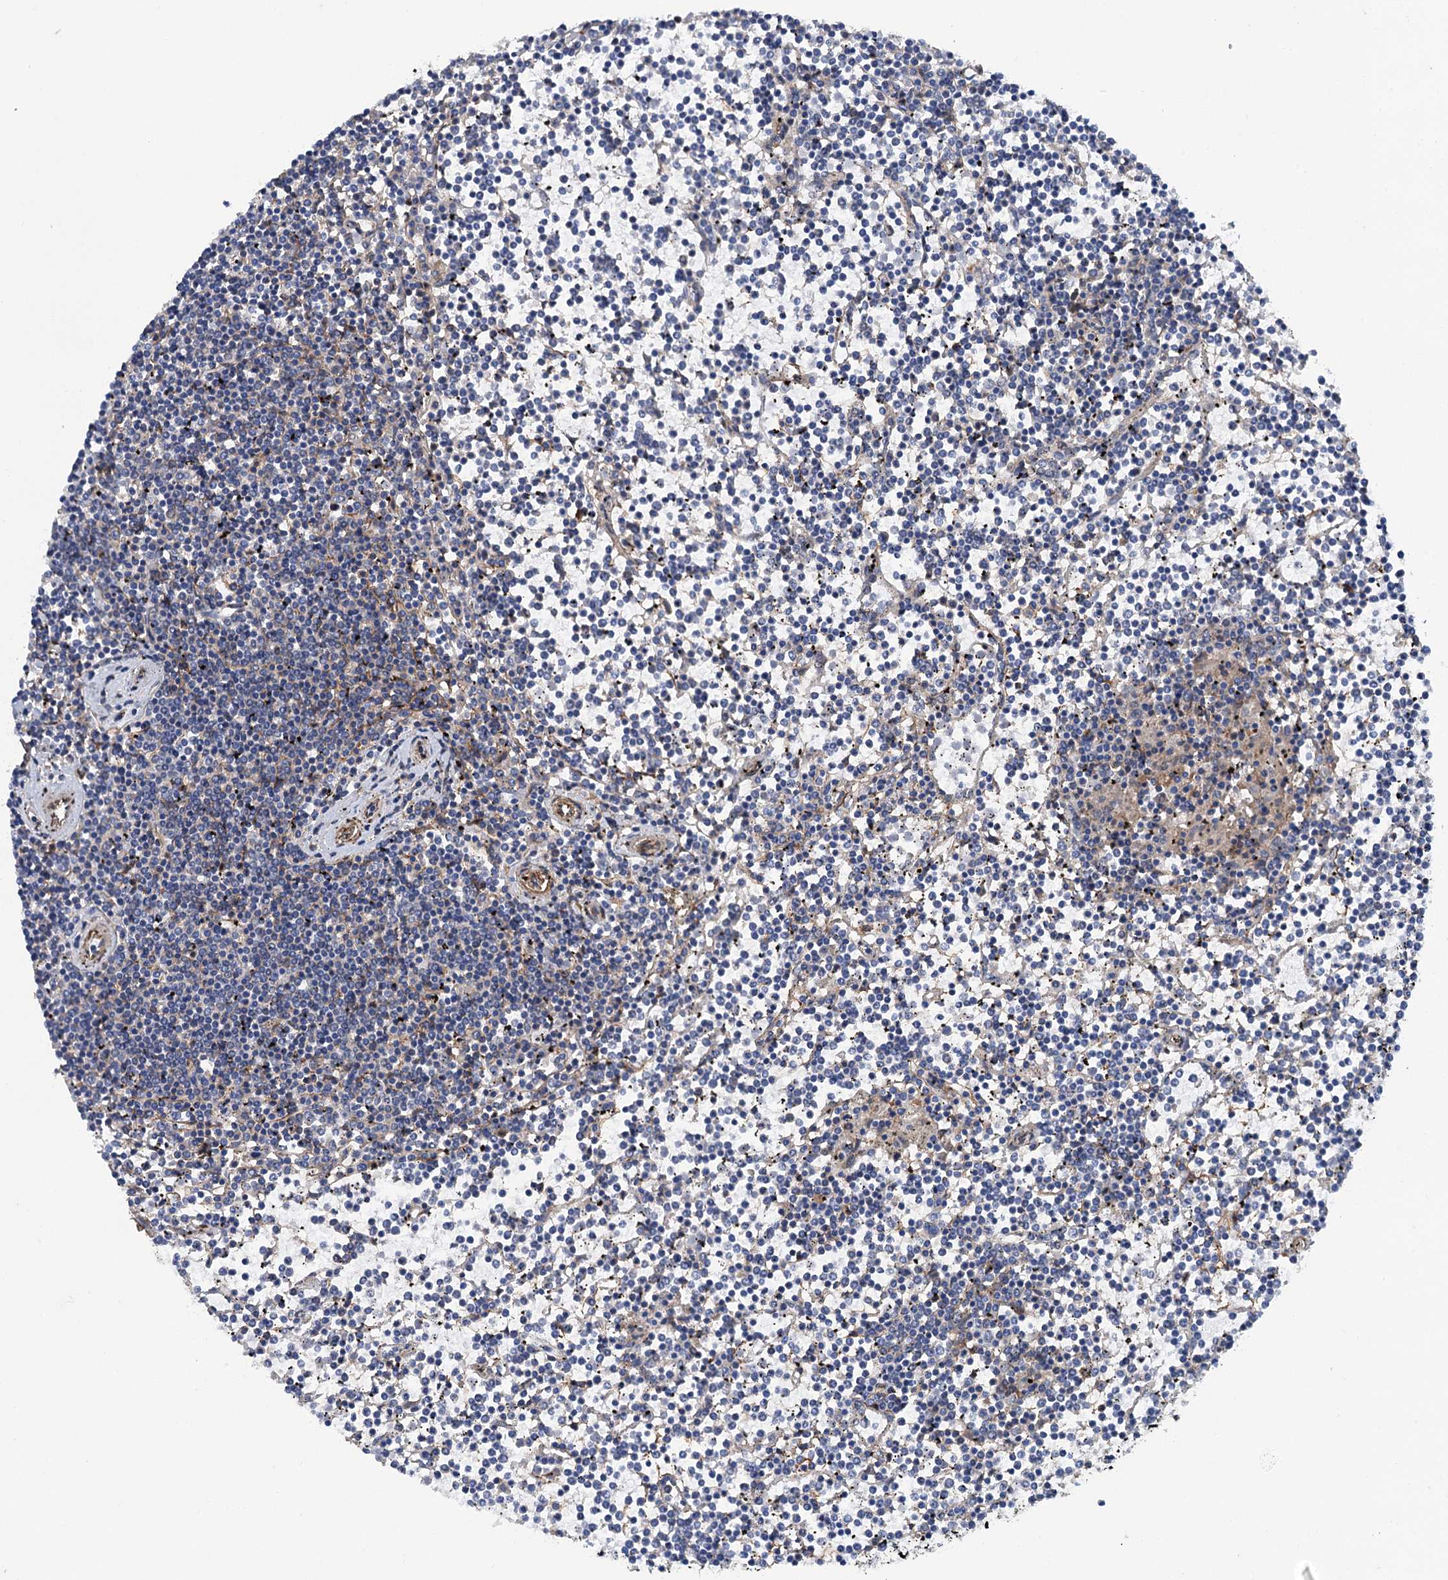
{"staining": {"intensity": "negative", "quantity": "none", "location": "none"}, "tissue": "lymphoma", "cell_type": "Tumor cells", "image_type": "cancer", "snomed": [{"axis": "morphology", "description": "Malignant lymphoma, non-Hodgkin's type, Low grade"}, {"axis": "topography", "description": "Spleen"}], "caption": "This image is of lymphoma stained with immunohistochemistry to label a protein in brown with the nuclei are counter-stained blue. There is no staining in tumor cells. (DAB immunohistochemistry, high magnification).", "gene": "TRIM55", "patient": {"sex": "female", "age": 19}}